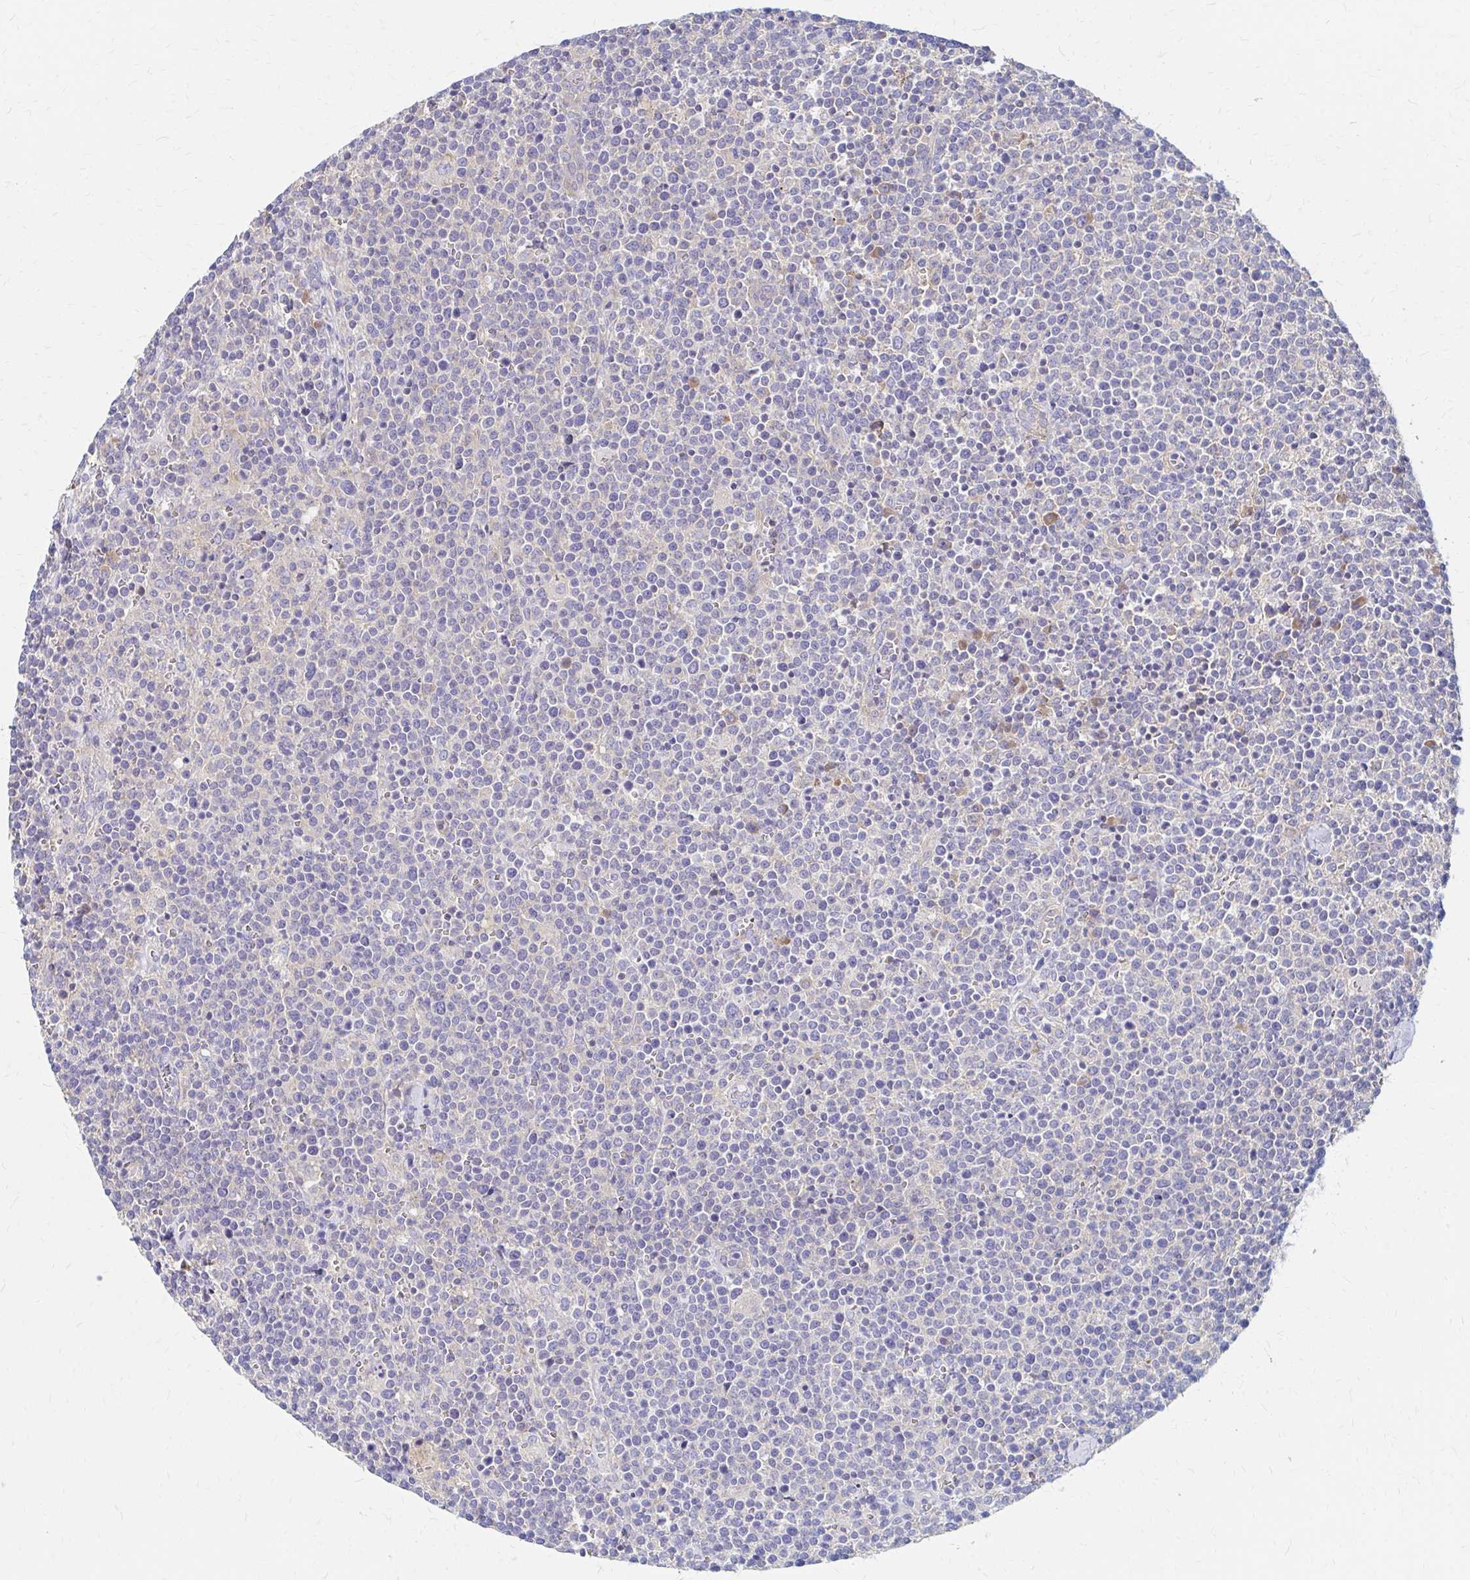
{"staining": {"intensity": "negative", "quantity": "none", "location": "none"}, "tissue": "lymphoma", "cell_type": "Tumor cells", "image_type": "cancer", "snomed": [{"axis": "morphology", "description": "Malignant lymphoma, non-Hodgkin's type, High grade"}, {"axis": "topography", "description": "Lymph node"}], "caption": "Malignant lymphoma, non-Hodgkin's type (high-grade) was stained to show a protein in brown. There is no significant staining in tumor cells.", "gene": "RPL27A", "patient": {"sex": "male", "age": 61}}